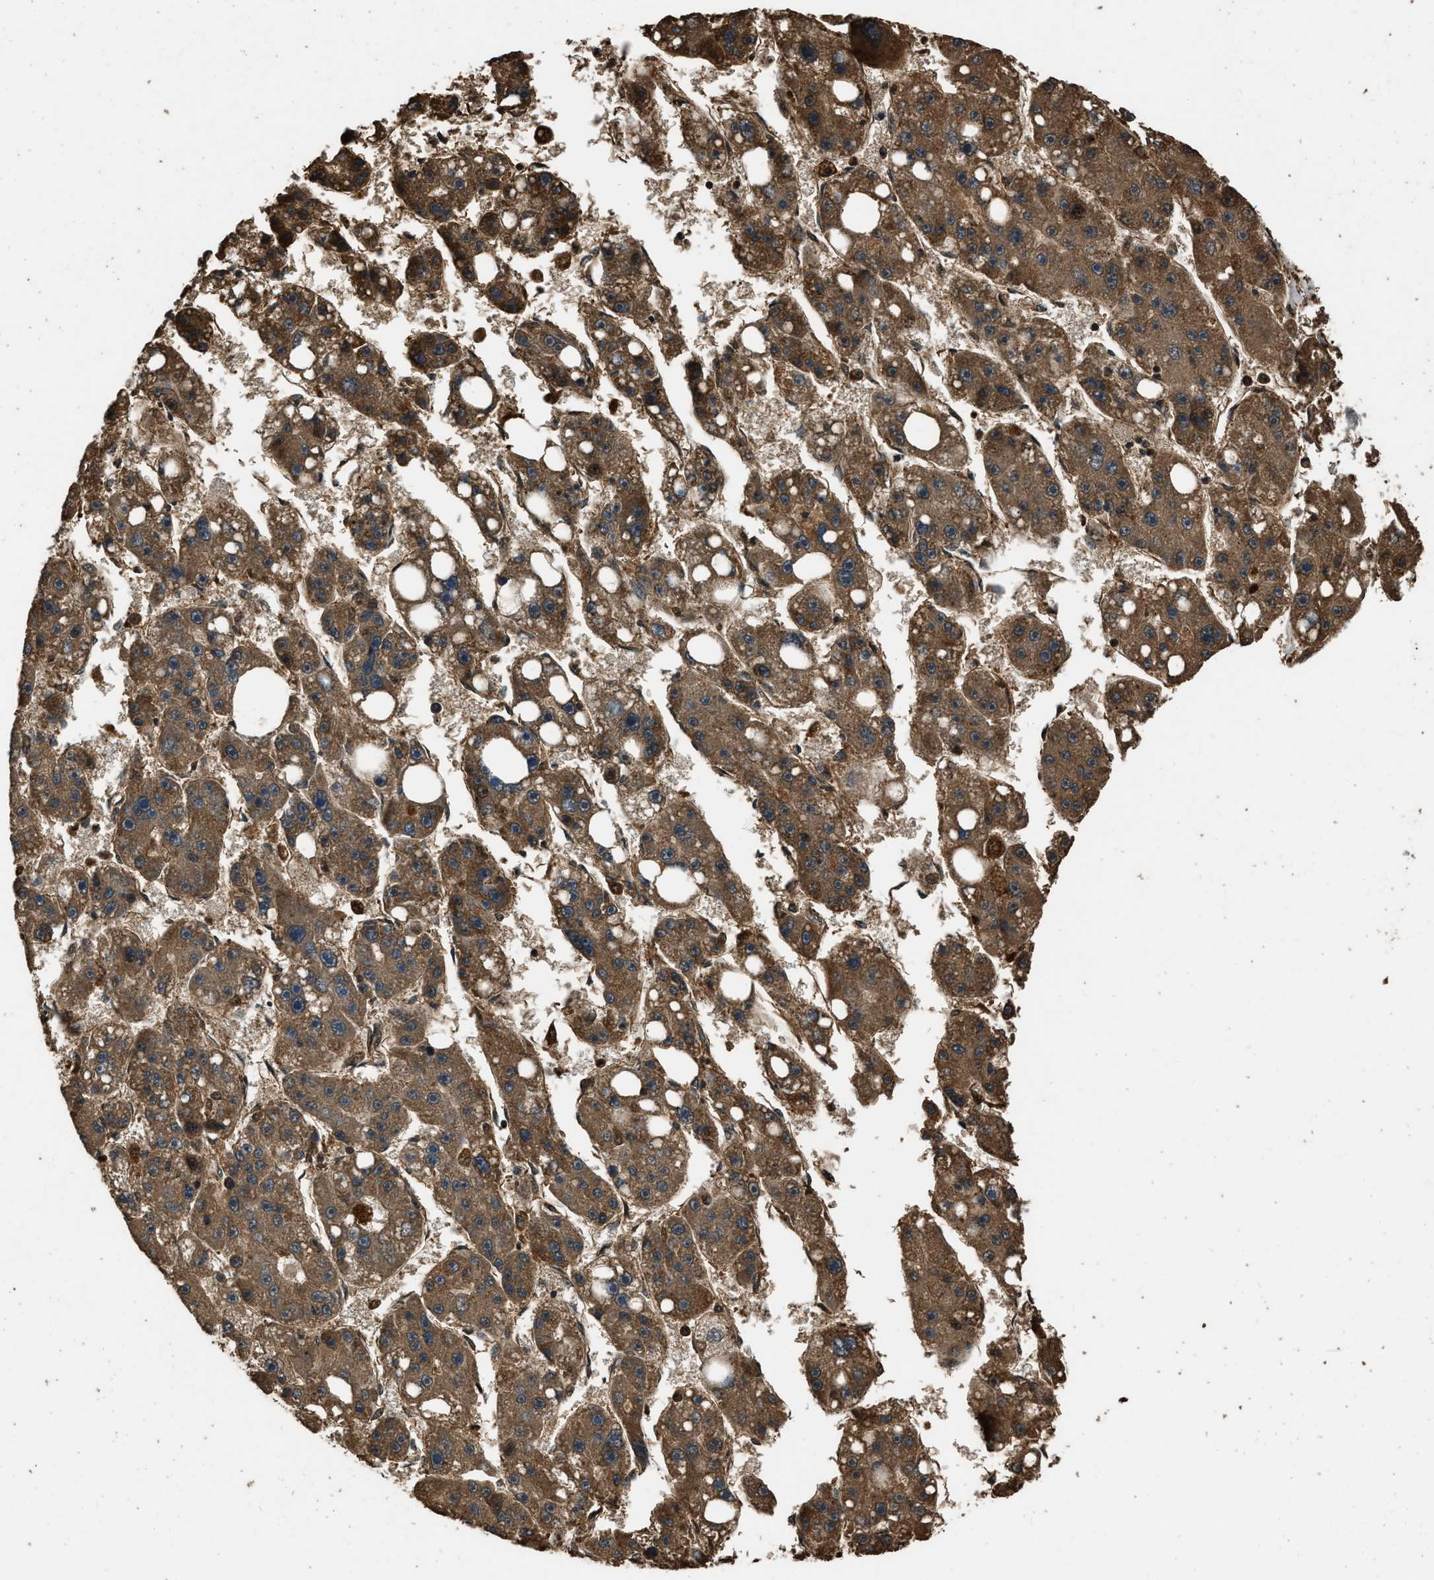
{"staining": {"intensity": "moderate", "quantity": ">75%", "location": "cytoplasmic/membranous"}, "tissue": "liver cancer", "cell_type": "Tumor cells", "image_type": "cancer", "snomed": [{"axis": "morphology", "description": "Carcinoma, Hepatocellular, NOS"}, {"axis": "topography", "description": "Liver"}], "caption": "Protein staining of liver hepatocellular carcinoma tissue displays moderate cytoplasmic/membranous positivity in approximately >75% of tumor cells. The staining was performed using DAB to visualize the protein expression in brown, while the nuclei were stained in blue with hematoxylin (Magnification: 20x).", "gene": "RAP2A", "patient": {"sex": "female", "age": 61}}